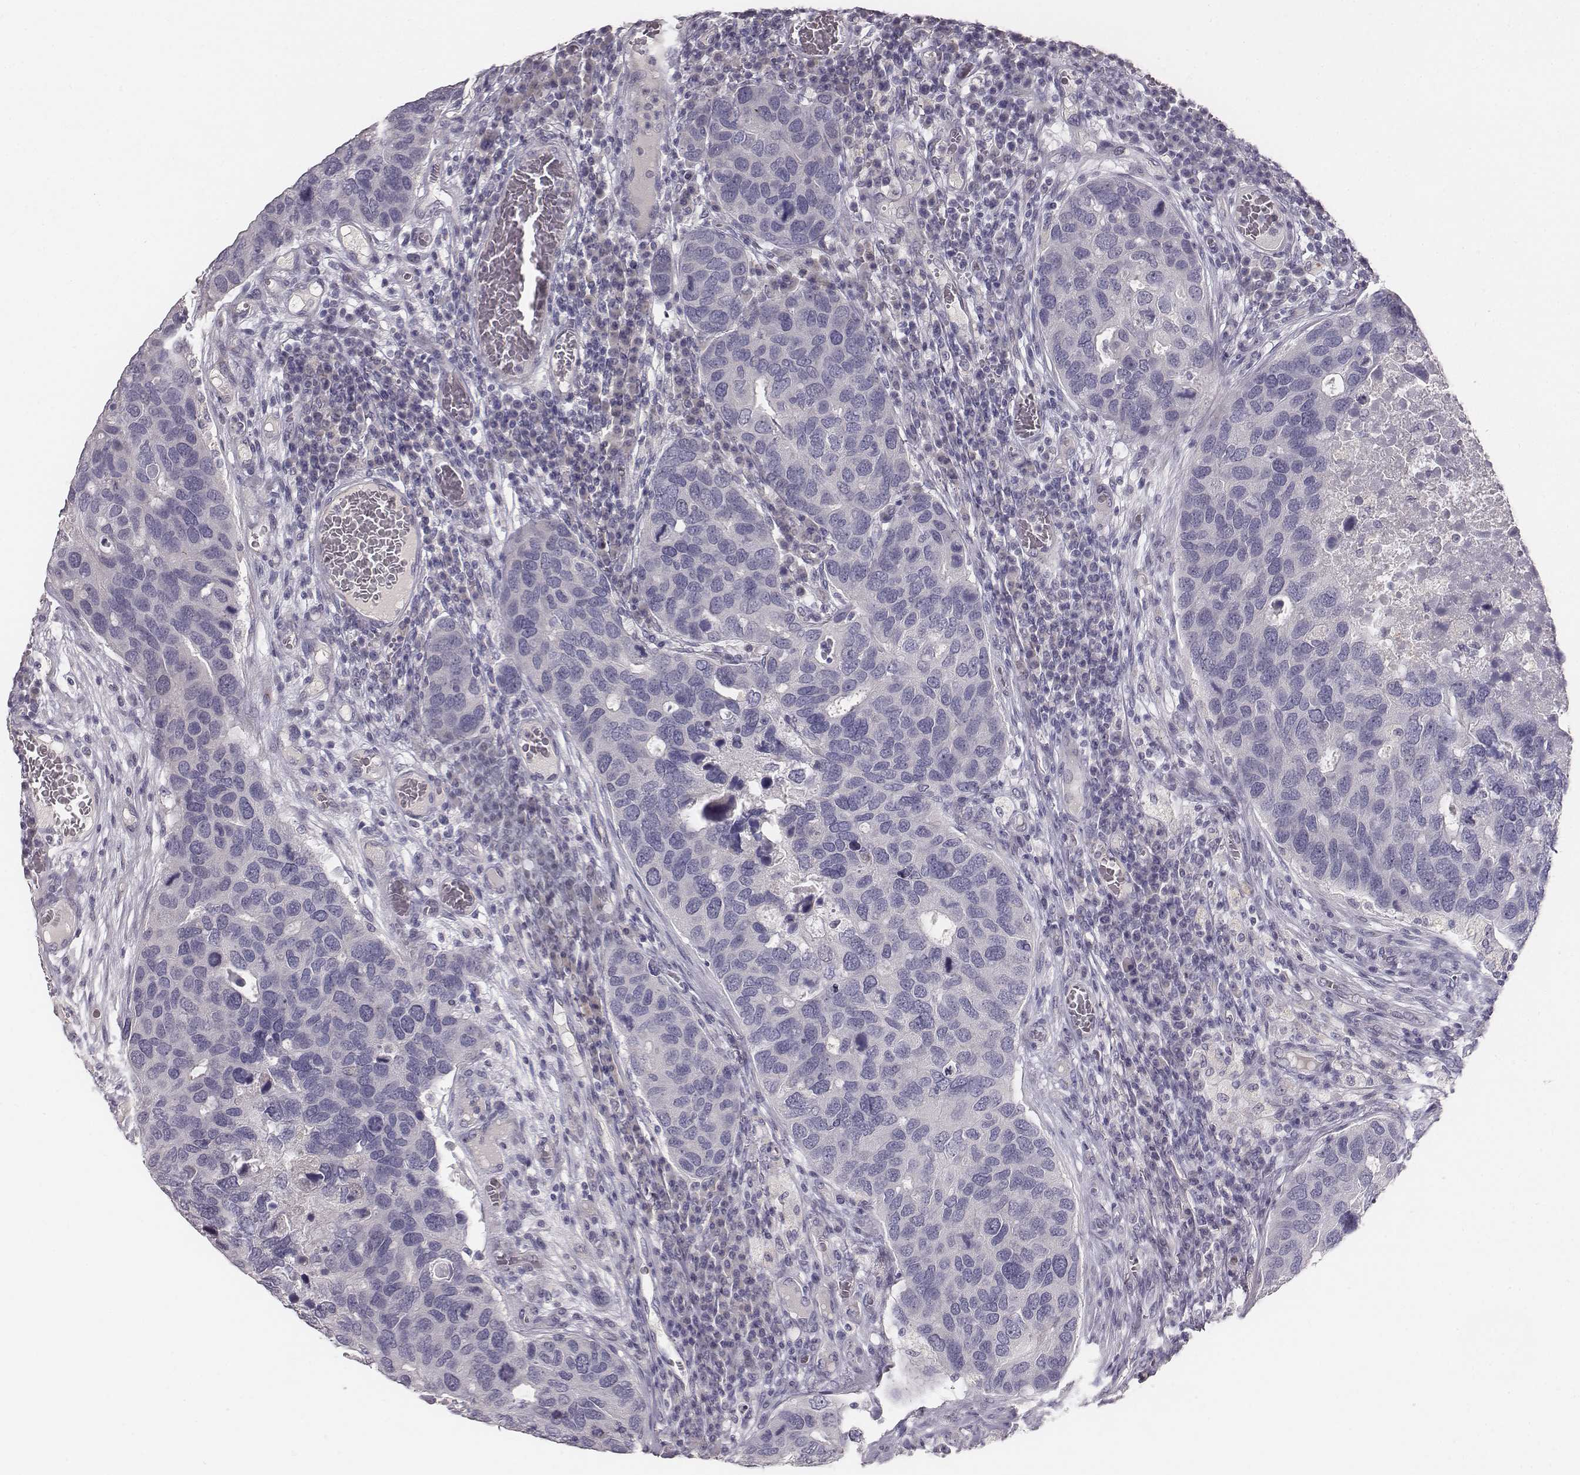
{"staining": {"intensity": "negative", "quantity": "none", "location": "none"}, "tissue": "breast cancer", "cell_type": "Tumor cells", "image_type": "cancer", "snomed": [{"axis": "morphology", "description": "Duct carcinoma"}, {"axis": "topography", "description": "Breast"}], "caption": "Infiltrating ductal carcinoma (breast) was stained to show a protein in brown. There is no significant positivity in tumor cells.", "gene": "MYH6", "patient": {"sex": "female", "age": 83}}